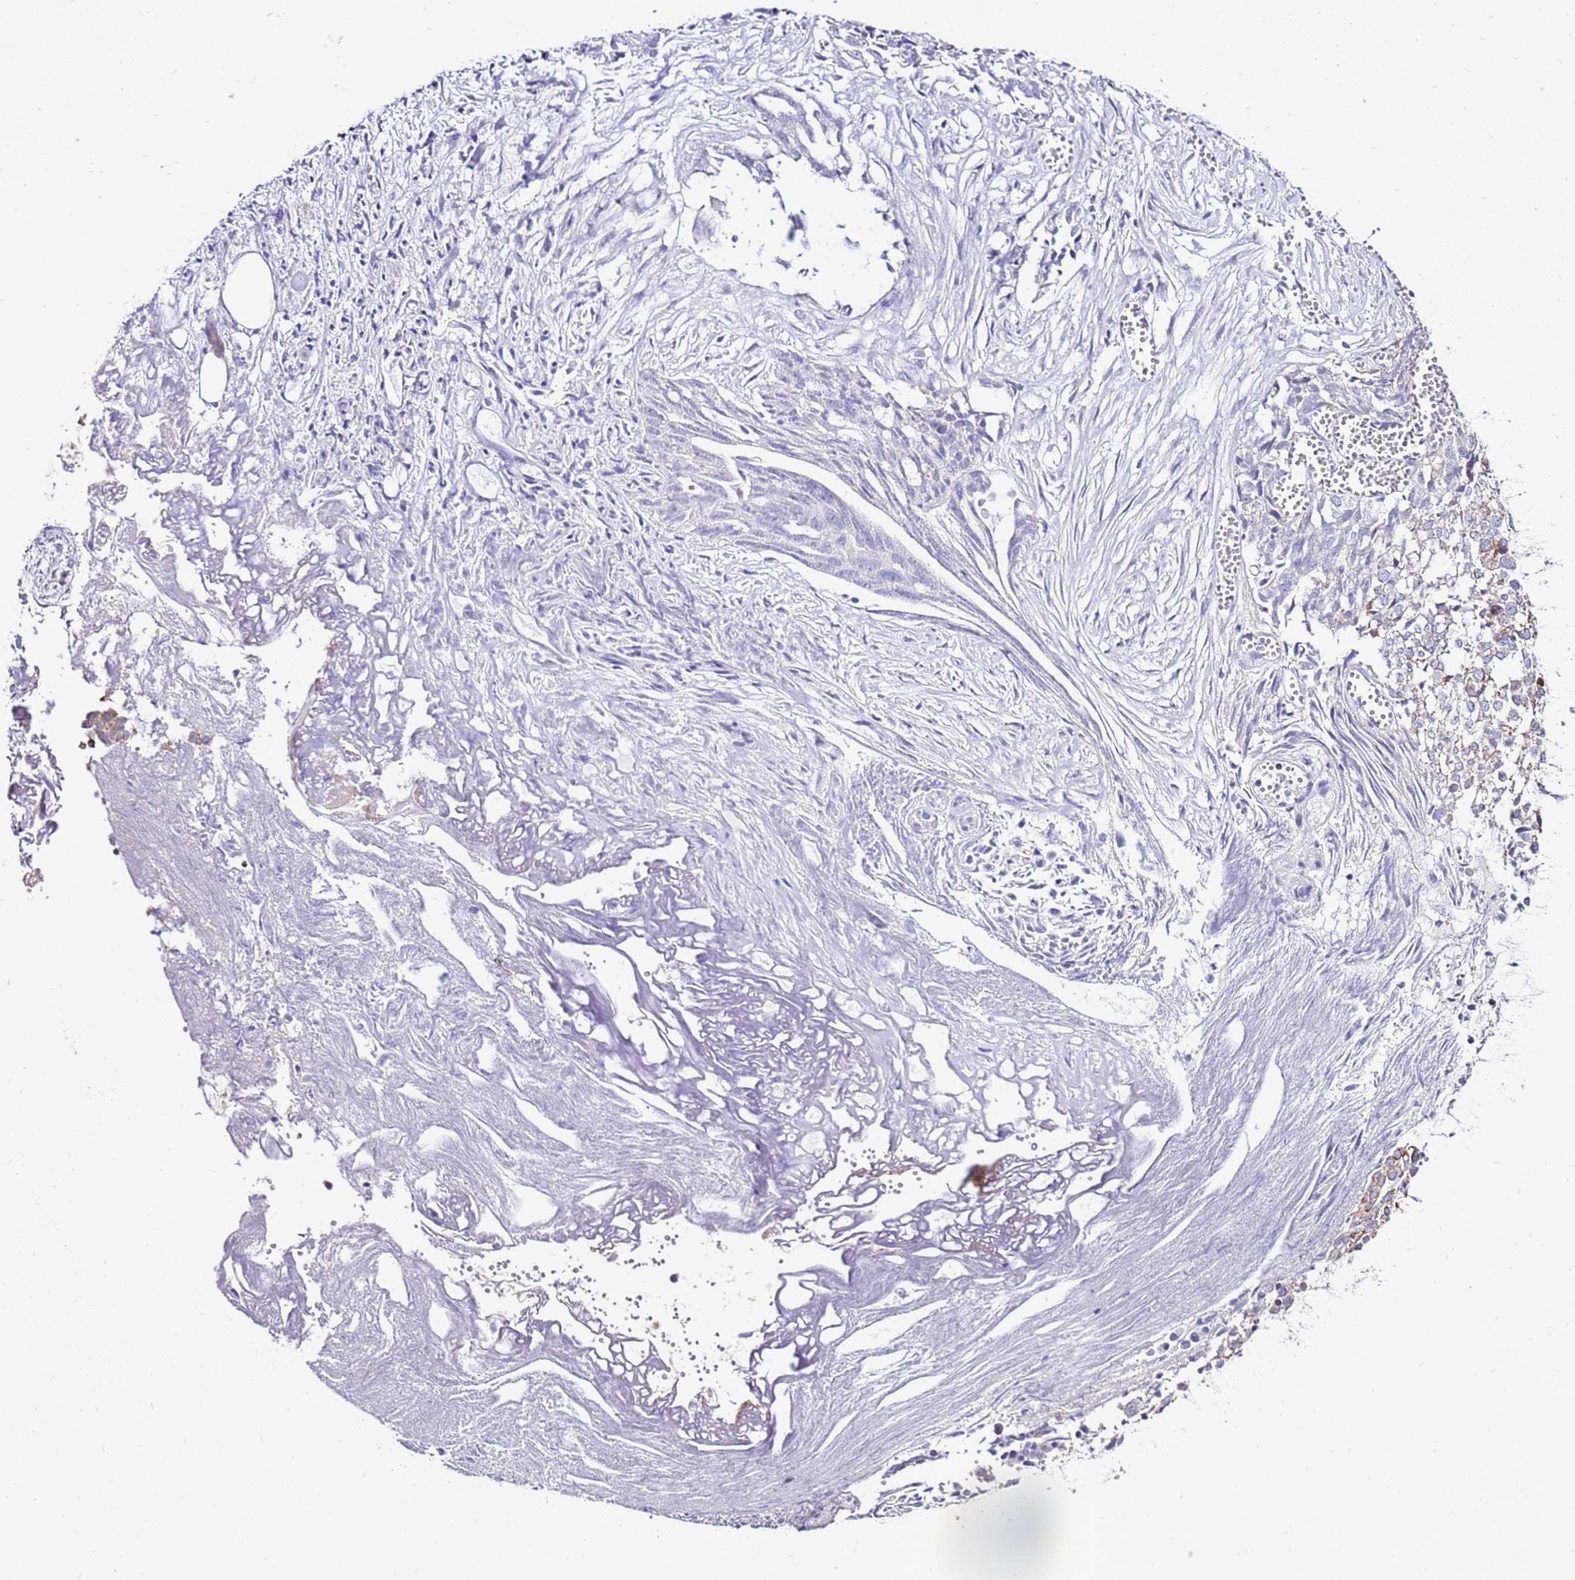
{"staining": {"intensity": "negative", "quantity": "none", "location": "none"}, "tissue": "ovarian cancer", "cell_type": "Tumor cells", "image_type": "cancer", "snomed": [{"axis": "morphology", "description": "Cystadenocarcinoma, serous, NOS"}, {"axis": "topography", "description": "Soft tissue"}, {"axis": "topography", "description": "Ovary"}], "caption": "A histopathology image of human serous cystadenocarcinoma (ovarian) is negative for staining in tumor cells.", "gene": "IGF1R", "patient": {"sex": "female", "age": 57}}